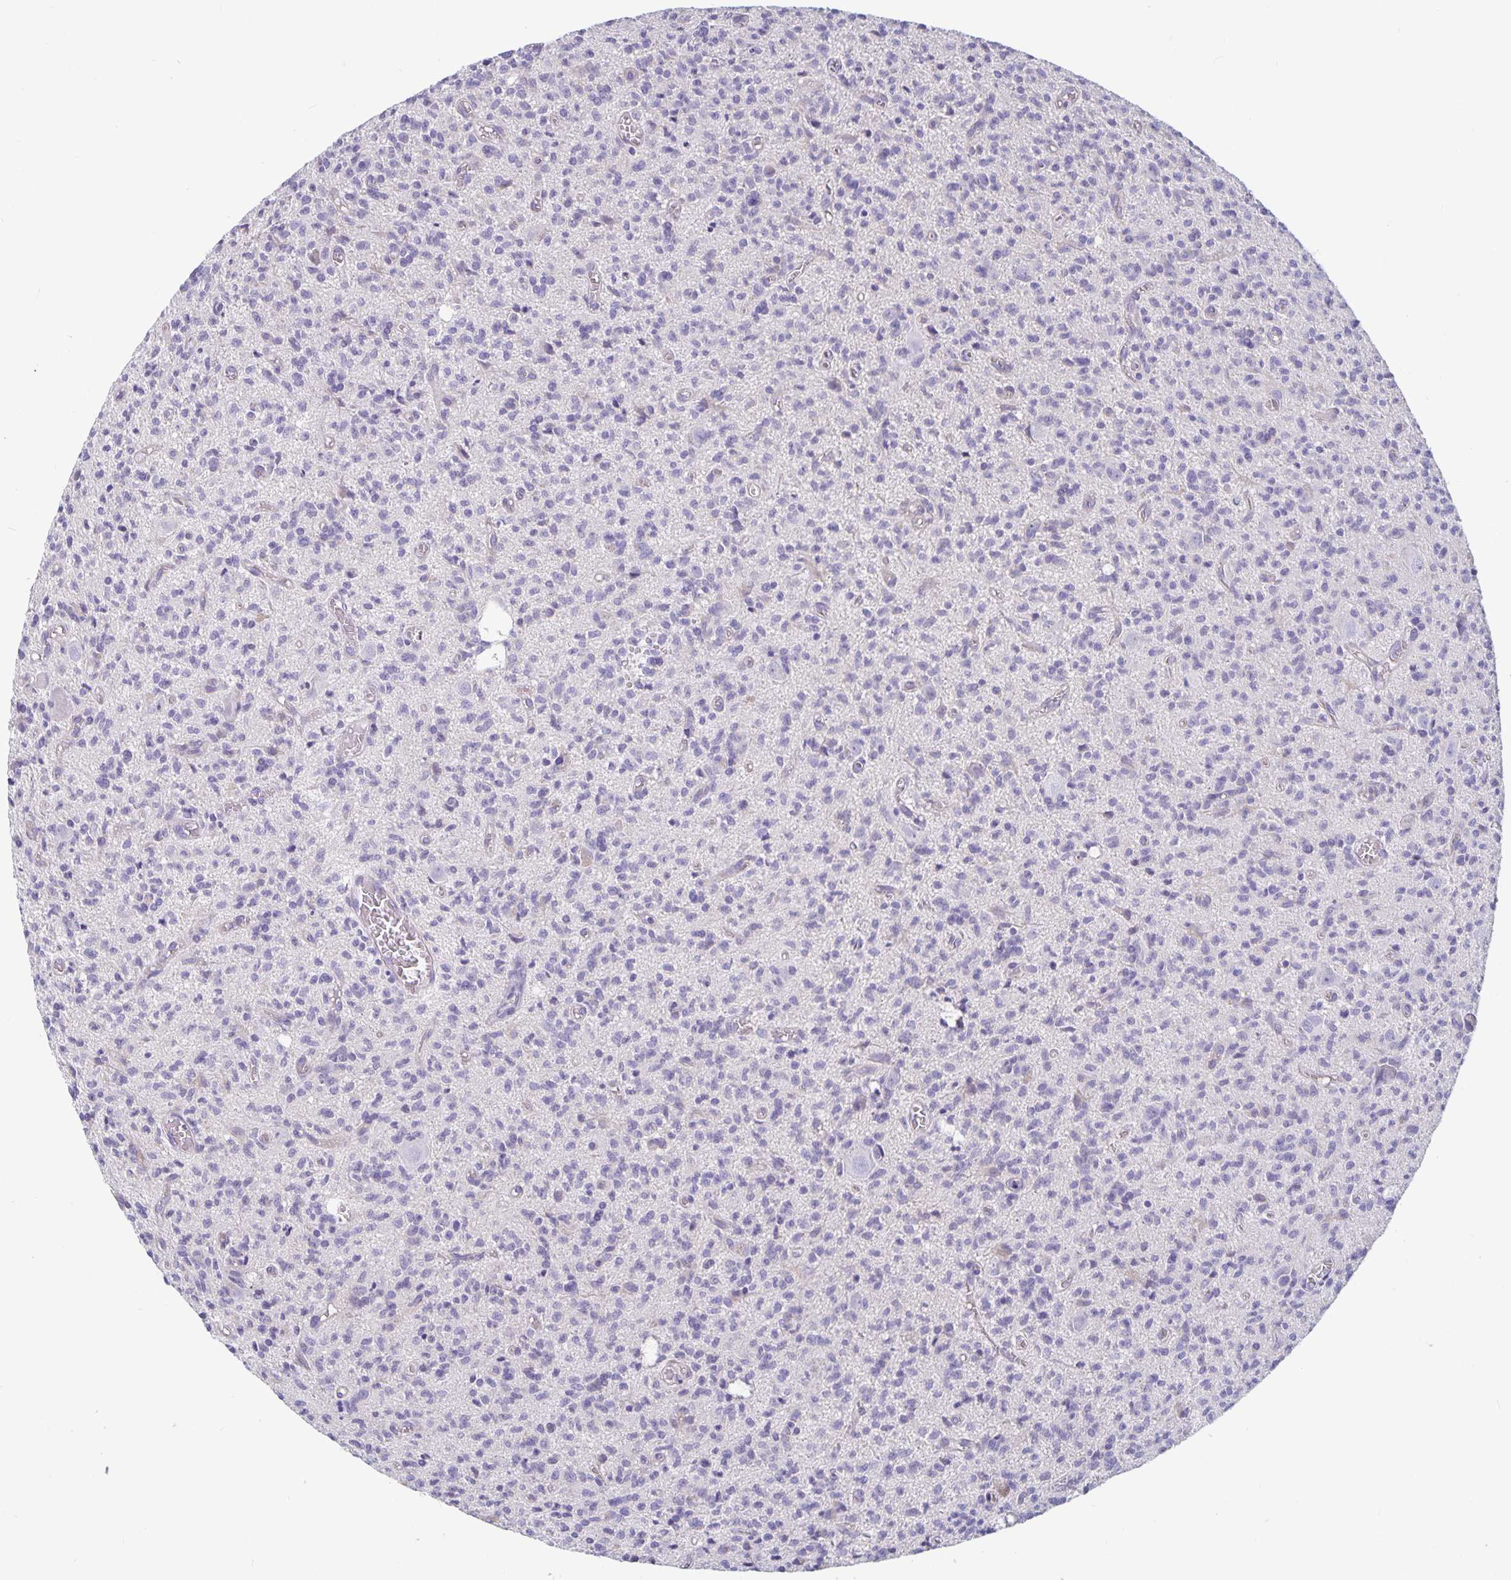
{"staining": {"intensity": "negative", "quantity": "none", "location": "none"}, "tissue": "glioma", "cell_type": "Tumor cells", "image_type": "cancer", "snomed": [{"axis": "morphology", "description": "Glioma, malignant, Low grade"}, {"axis": "topography", "description": "Brain"}], "caption": "Immunohistochemical staining of human malignant glioma (low-grade) demonstrates no significant positivity in tumor cells.", "gene": "PLCB3", "patient": {"sex": "male", "age": 64}}